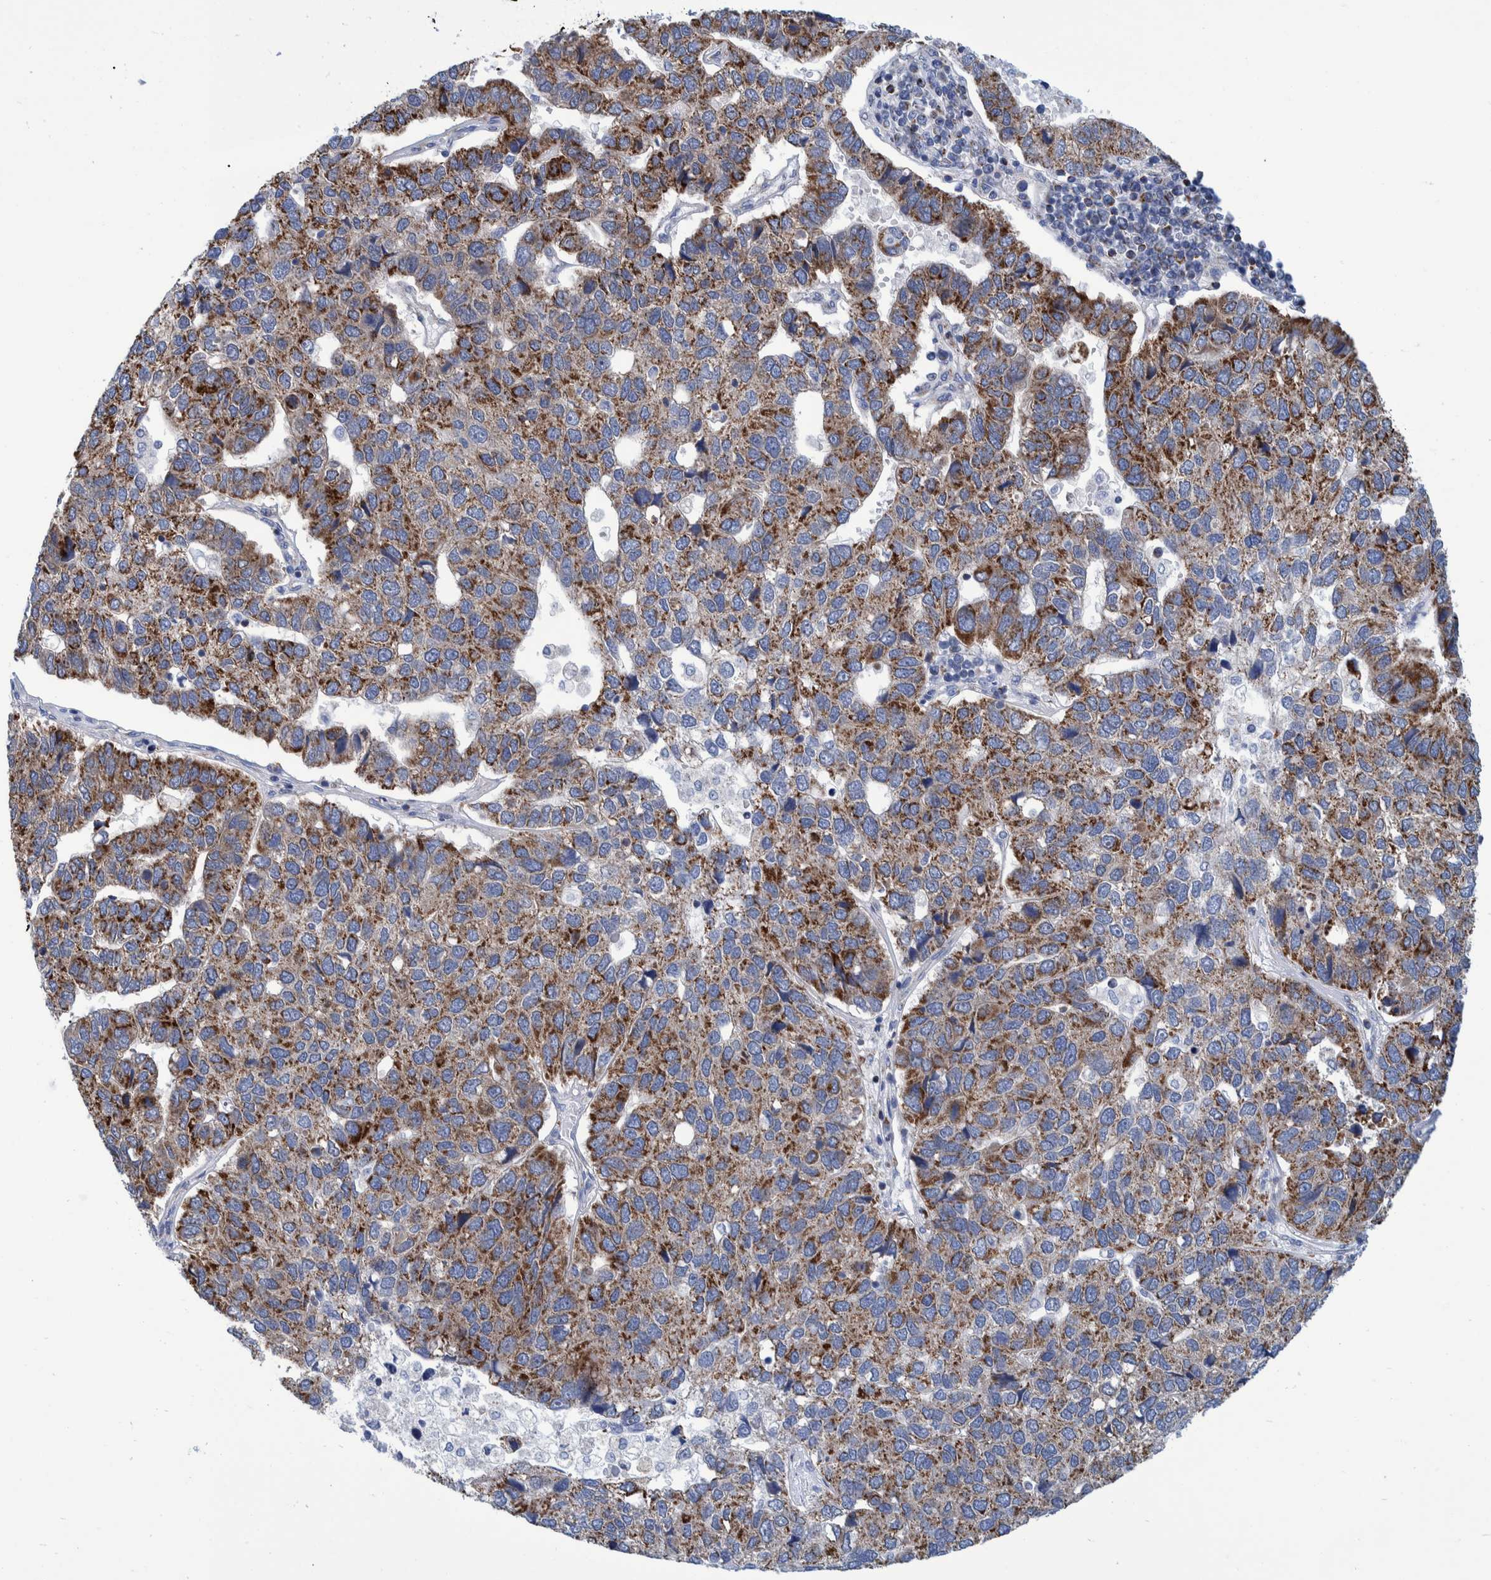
{"staining": {"intensity": "strong", "quantity": "25%-75%", "location": "cytoplasmic/membranous"}, "tissue": "pancreatic cancer", "cell_type": "Tumor cells", "image_type": "cancer", "snomed": [{"axis": "morphology", "description": "Adenocarcinoma, NOS"}, {"axis": "topography", "description": "Pancreas"}], "caption": "Immunohistochemistry of adenocarcinoma (pancreatic) shows high levels of strong cytoplasmic/membranous staining in about 25%-75% of tumor cells.", "gene": "BZW2", "patient": {"sex": "female", "age": 61}}